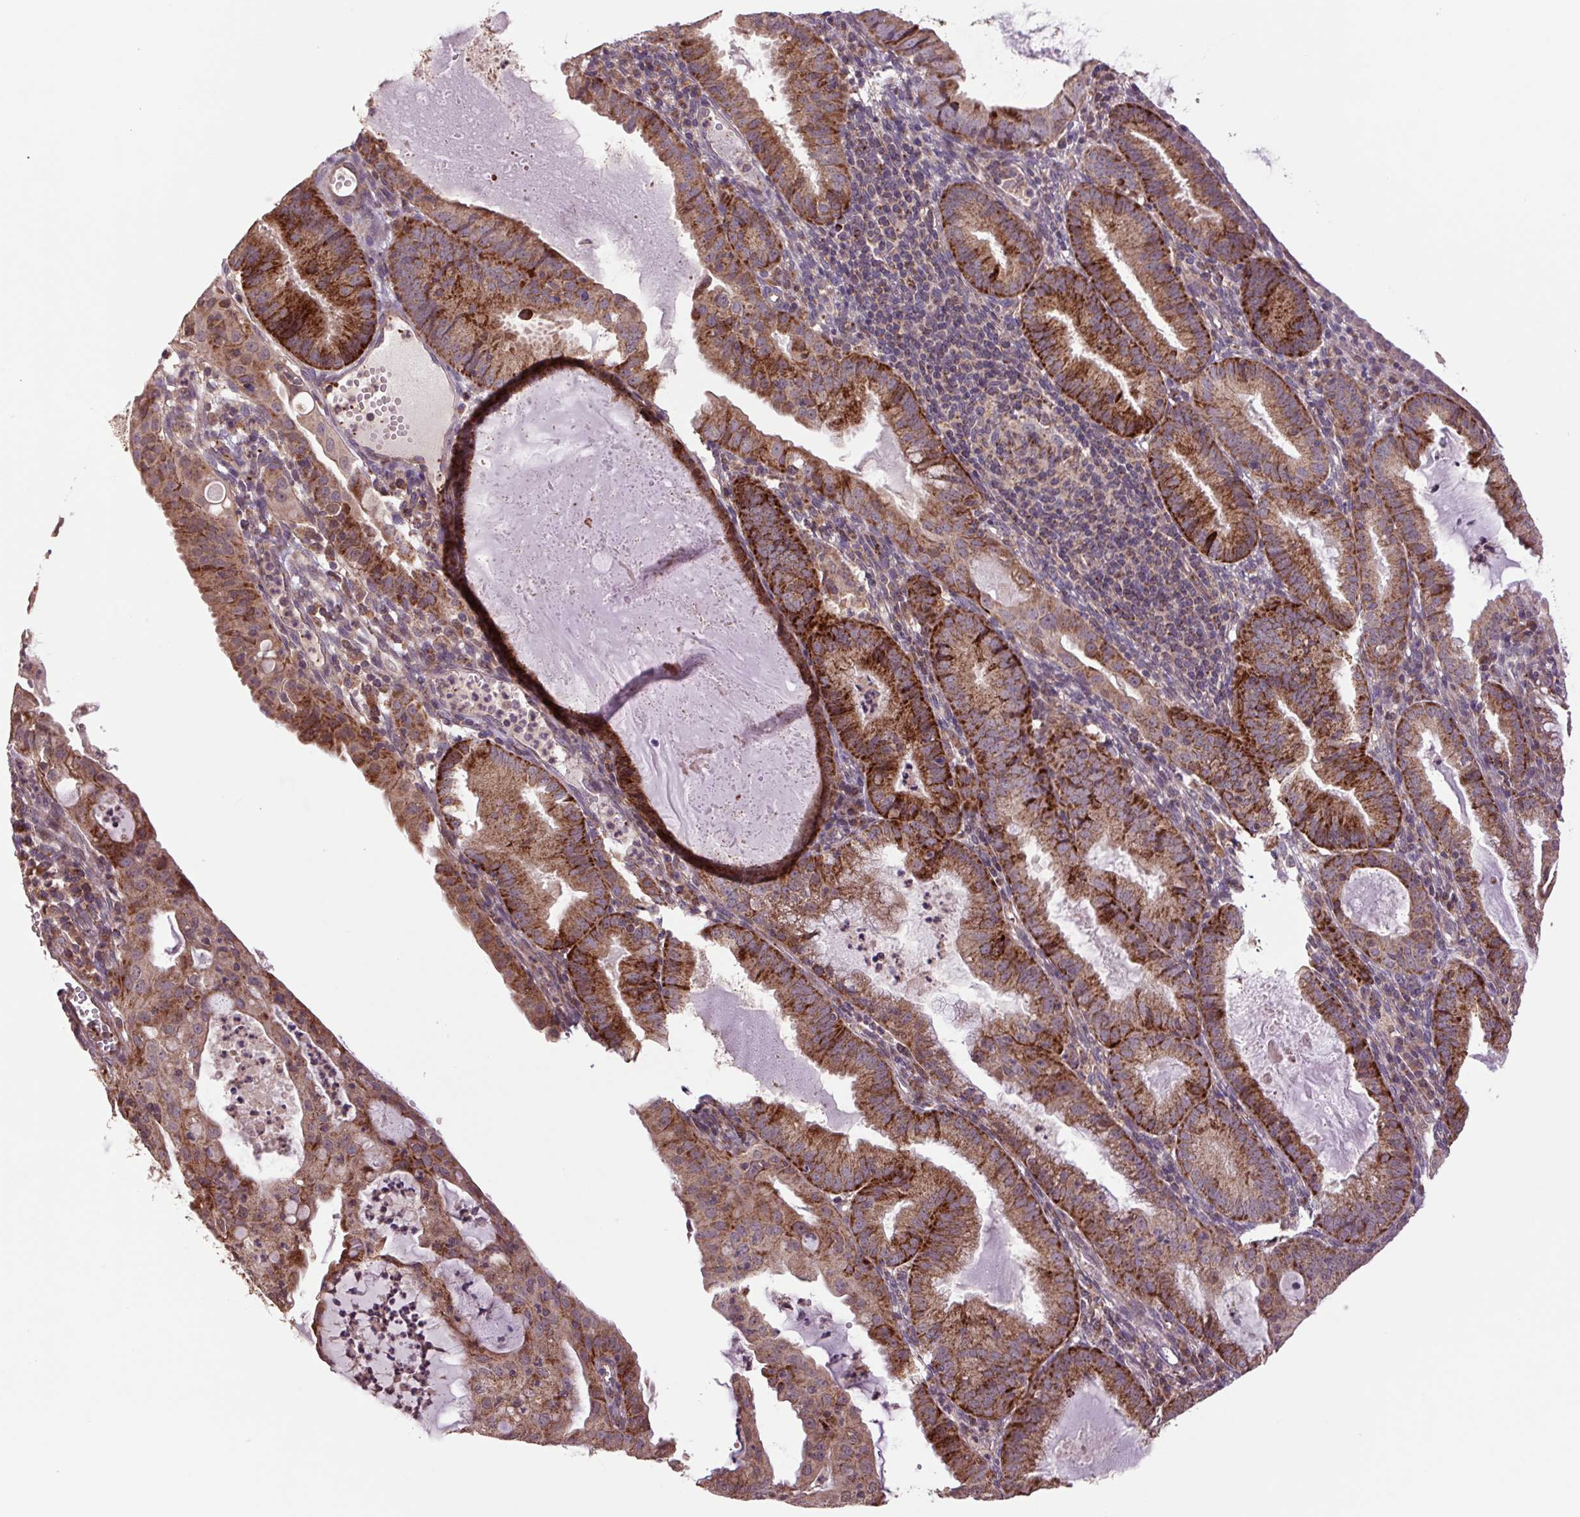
{"staining": {"intensity": "strong", "quantity": ">75%", "location": "cytoplasmic/membranous"}, "tissue": "endometrial cancer", "cell_type": "Tumor cells", "image_type": "cancer", "snomed": [{"axis": "morphology", "description": "Adenocarcinoma, NOS"}, {"axis": "topography", "description": "Endometrium"}], "caption": "Immunohistochemistry photomicrograph of neoplastic tissue: endometrial cancer (adenocarcinoma) stained using immunohistochemistry (IHC) demonstrates high levels of strong protein expression localized specifically in the cytoplasmic/membranous of tumor cells, appearing as a cytoplasmic/membranous brown color.", "gene": "TMEM160", "patient": {"sex": "female", "age": 60}}